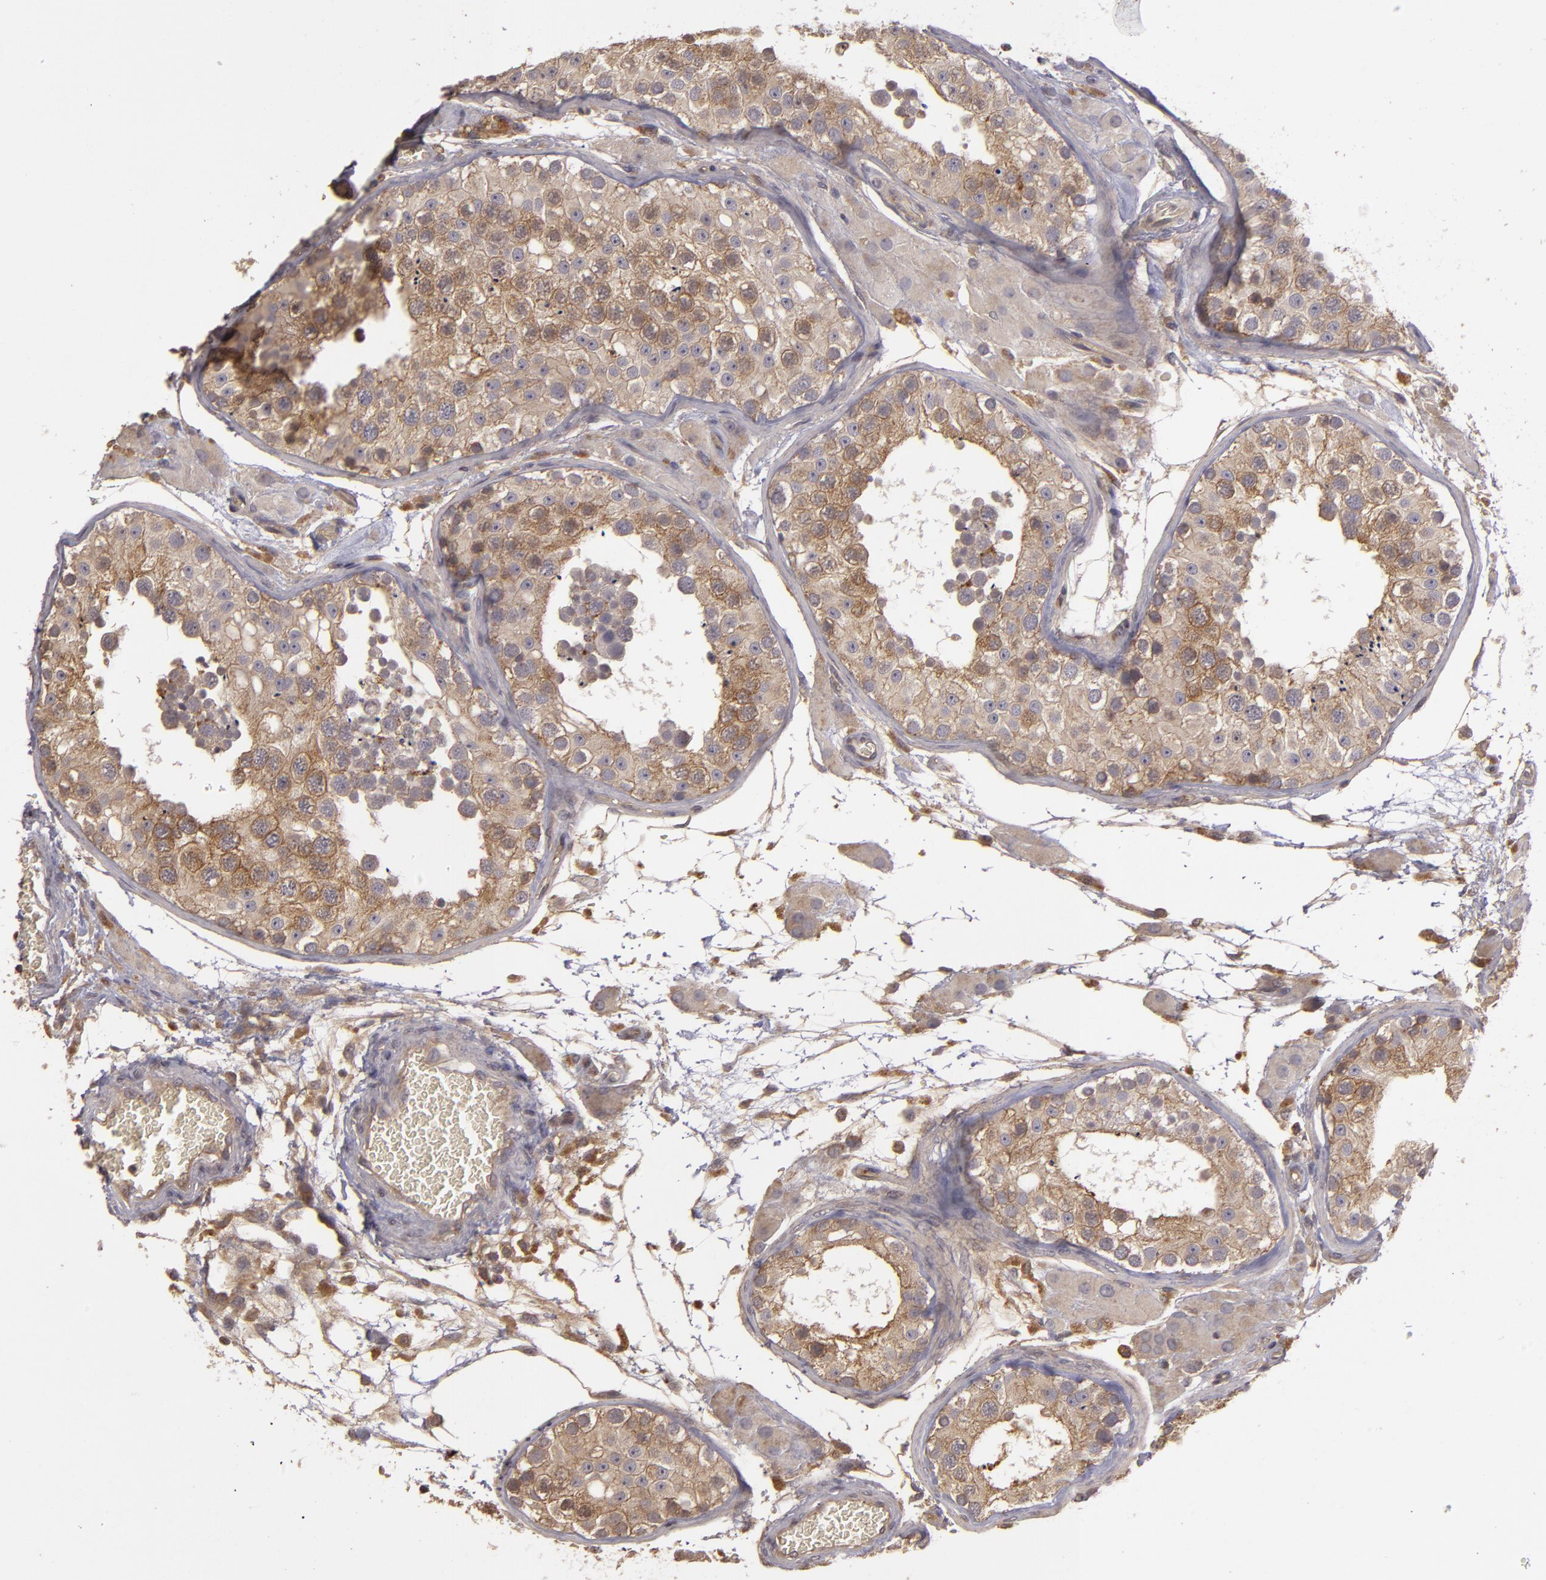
{"staining": {"intensity": "weak", "quantity": ">75%", "location": "cytoplasmic/membranous"}, "tissue": "testis", "cell_type": "Cells in seminiferous ducts", "image_type": "normal", "snomed": [{"axis": "morphology", "description": "Normal tissue, NOS"}, {"axis": "topography", "description": "Testis"}], "caption": "A brown stain labels weak cytoplasmic/membranous positivity of a protein in cells in seminiferous ducts of normal testis.", "gene": "HRAS", "patient": {"sex": "male", "age": 26}}